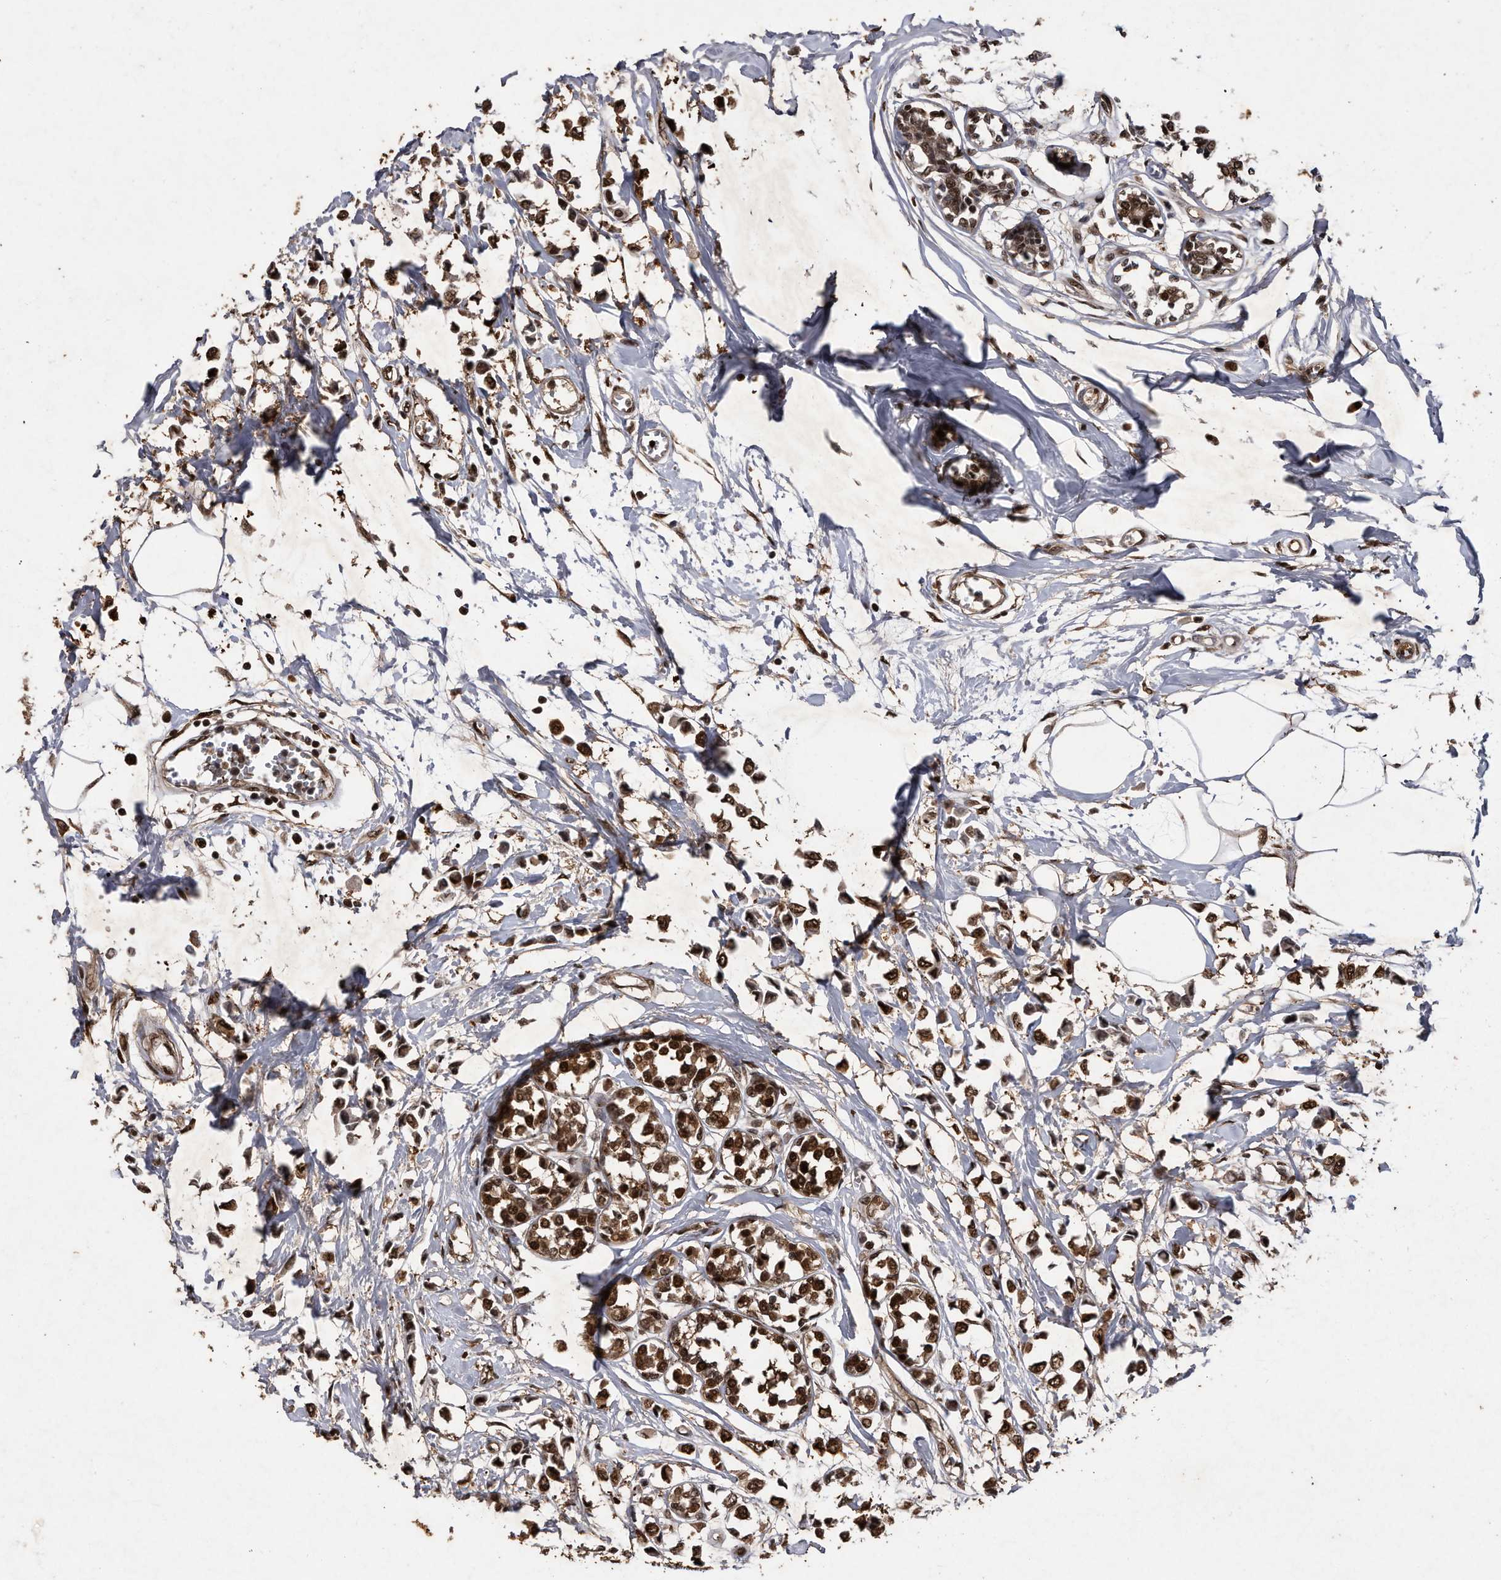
{"staining": {"intensity": "strong", "quantity": ">75%", "location": "cytoplasmic/membranous,nuclear"}, "tissue": "breast cancer", "cell_type": "Tumor cells", "image_type": "cancer", "snomed": [{"axis": "morphology", "description": "Lobular carcinoma"}, {"axis": "topography", "description": "Breast"}], "caption": "Breast lobular carcinoma tissue demonstrates strong cytoplasmic/membranous and nuclear staining in about >75% of tumor cells Immunohistochemistry (ihc) stains the protein in brown and the nuclei are stained blue.", "gene": "RAD23B", "patient": {"sex": "female", "age": 51}}